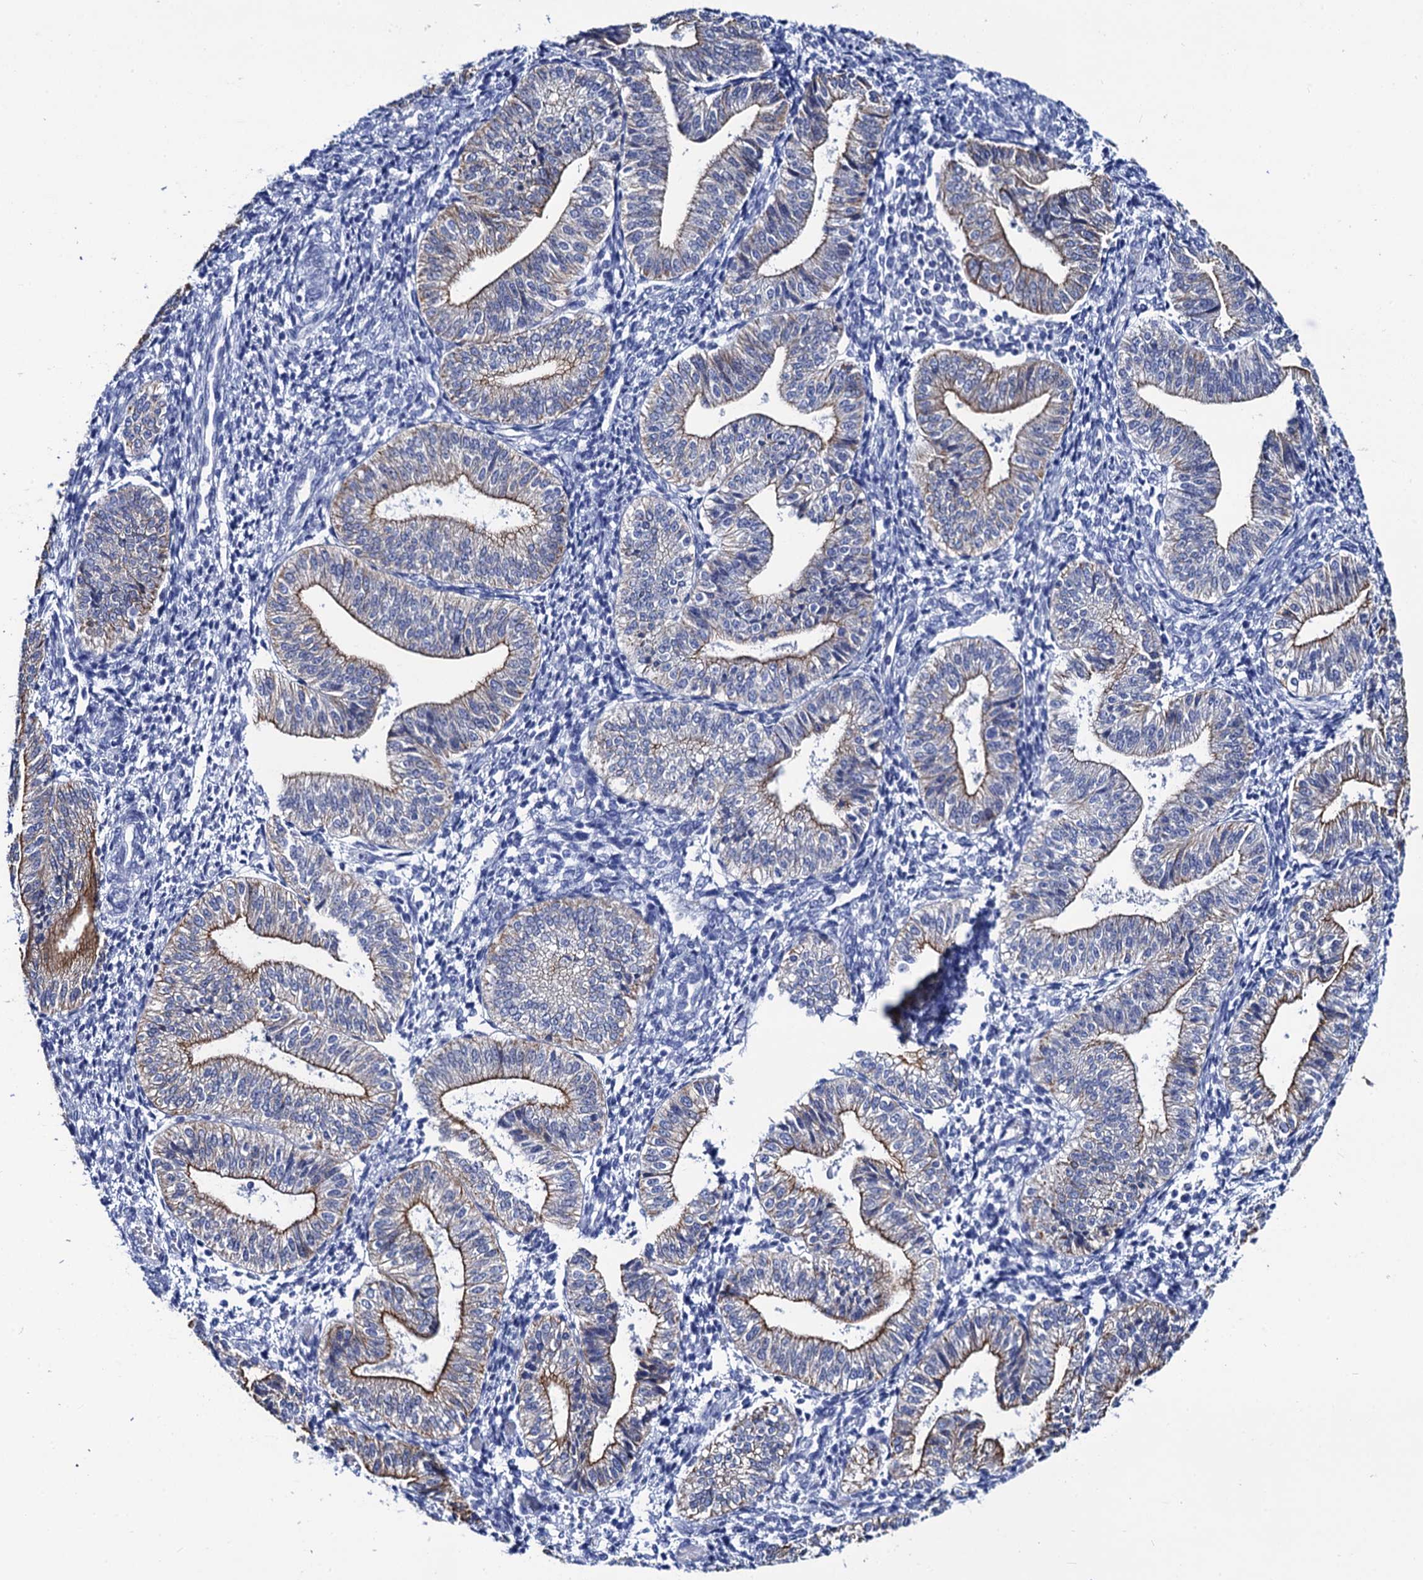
{"staining": {"intensity": "negative", "quantity": "none", "location": "none"}, "tissue": "endometrium", "cell_type": "Cells in endometrial stroma", "image_type": "normal", "snomed": [{"axis": "morphology", "description": "Normal tissue, NOS"}, {"axis": "topography", "description": "Endometrium"}], "caption": "There is no significant positivity in cells in endometrial stroma of endometrium. The staining was performed using DAB (3,3'-diaminobenzidine) to visualize the protein expression in brown, while the nuclei were stained in blue with hematoxylin (Magnification: 20x).", "gene": "RAB3IP", "patient": {"sex": "female", "age": 34}}